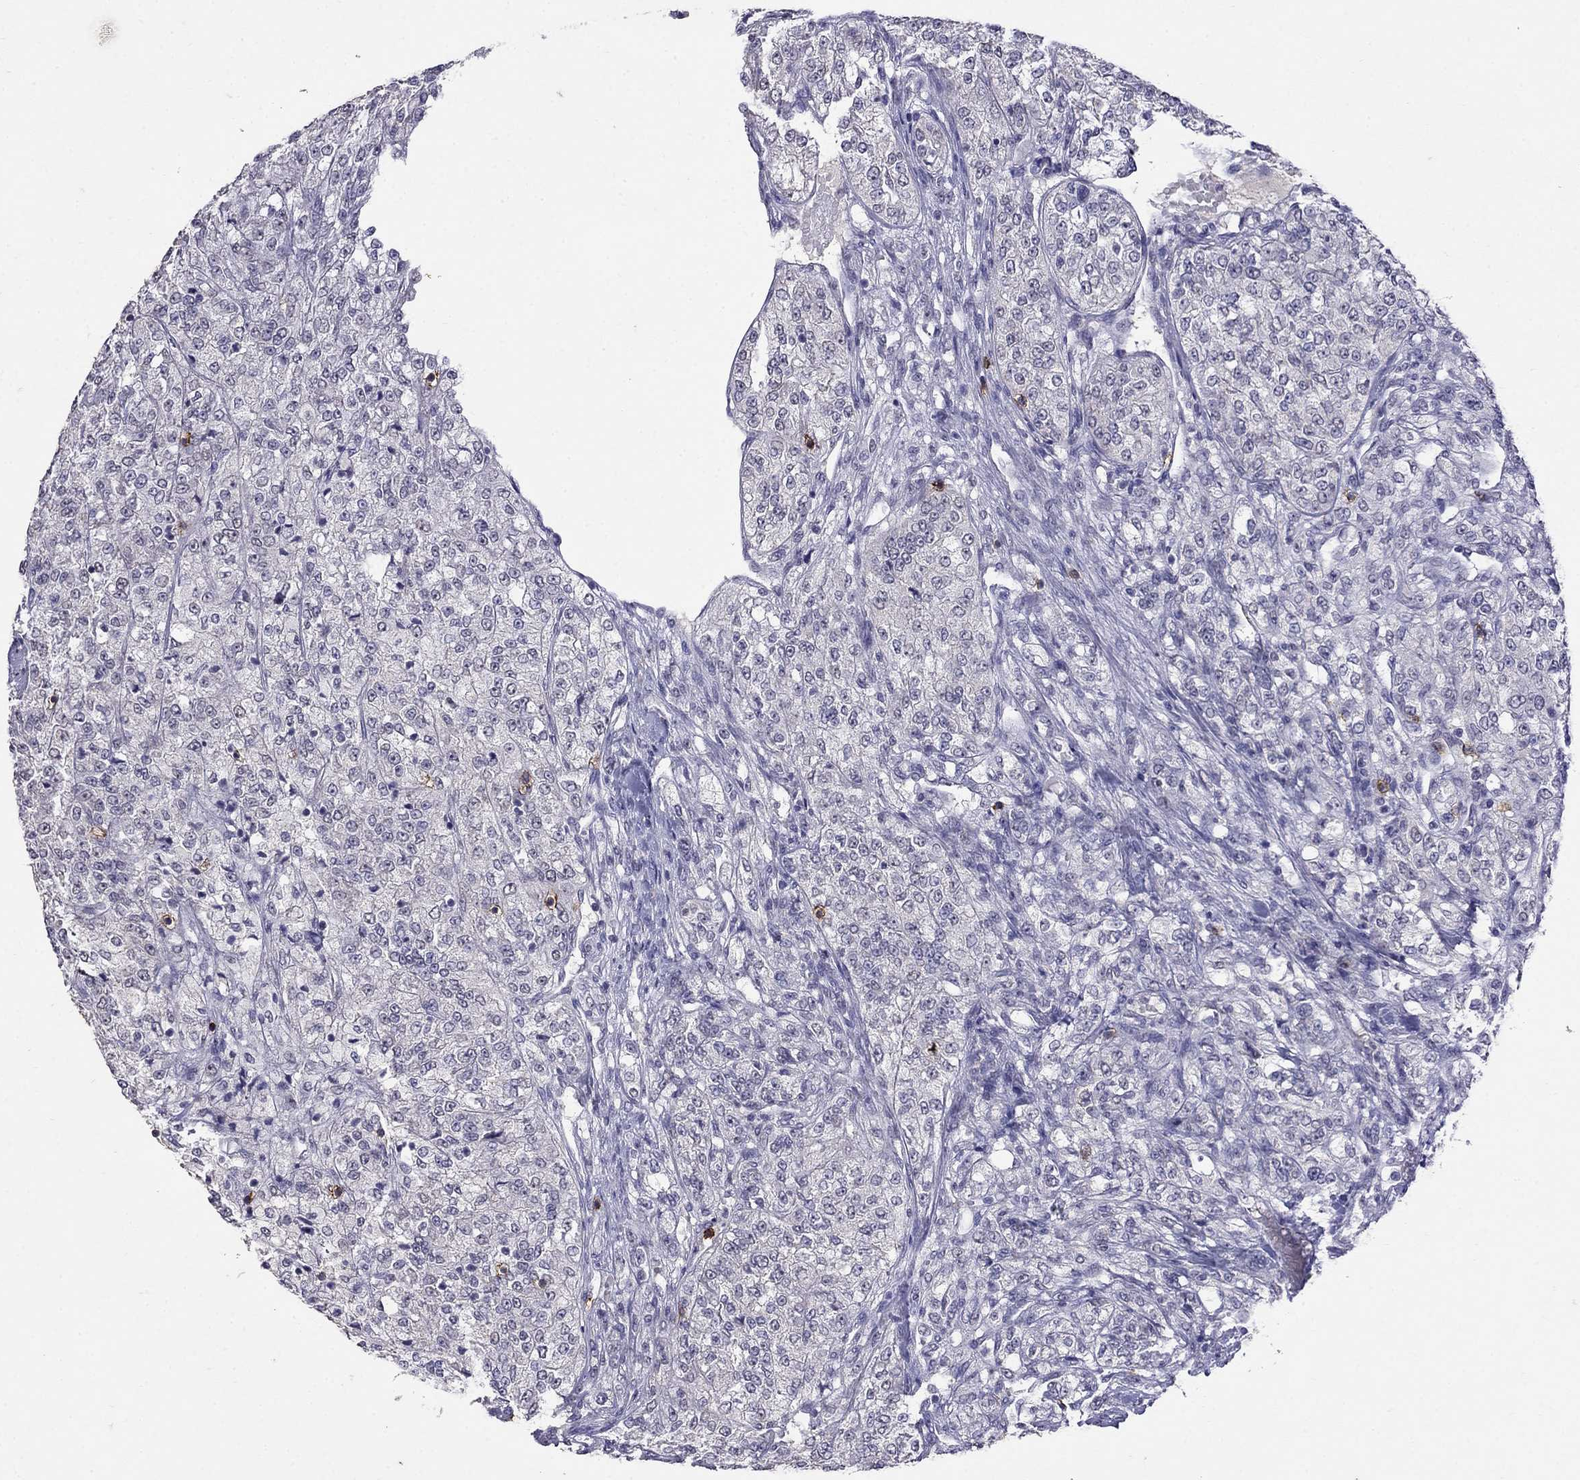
{"staining": {"intensity": "negative", "quantity": "none", "location": "none"}, "tissue": "renal cancer", "cell_type": "Tumor cells", "image_type": "cancer", "snomed": [{"axis": "morphology", "description": "Adenocarcinoma, NOS"}, {"axis": "topography", "description": "Kidney"}], "caption": "This is an immunohistochemistry histopathology image of human renal cancer (adenocarcinoma). There is no staining in tumor cells.", "gene": "CD8B", "patient": {"sex": "female", "age": 63}}